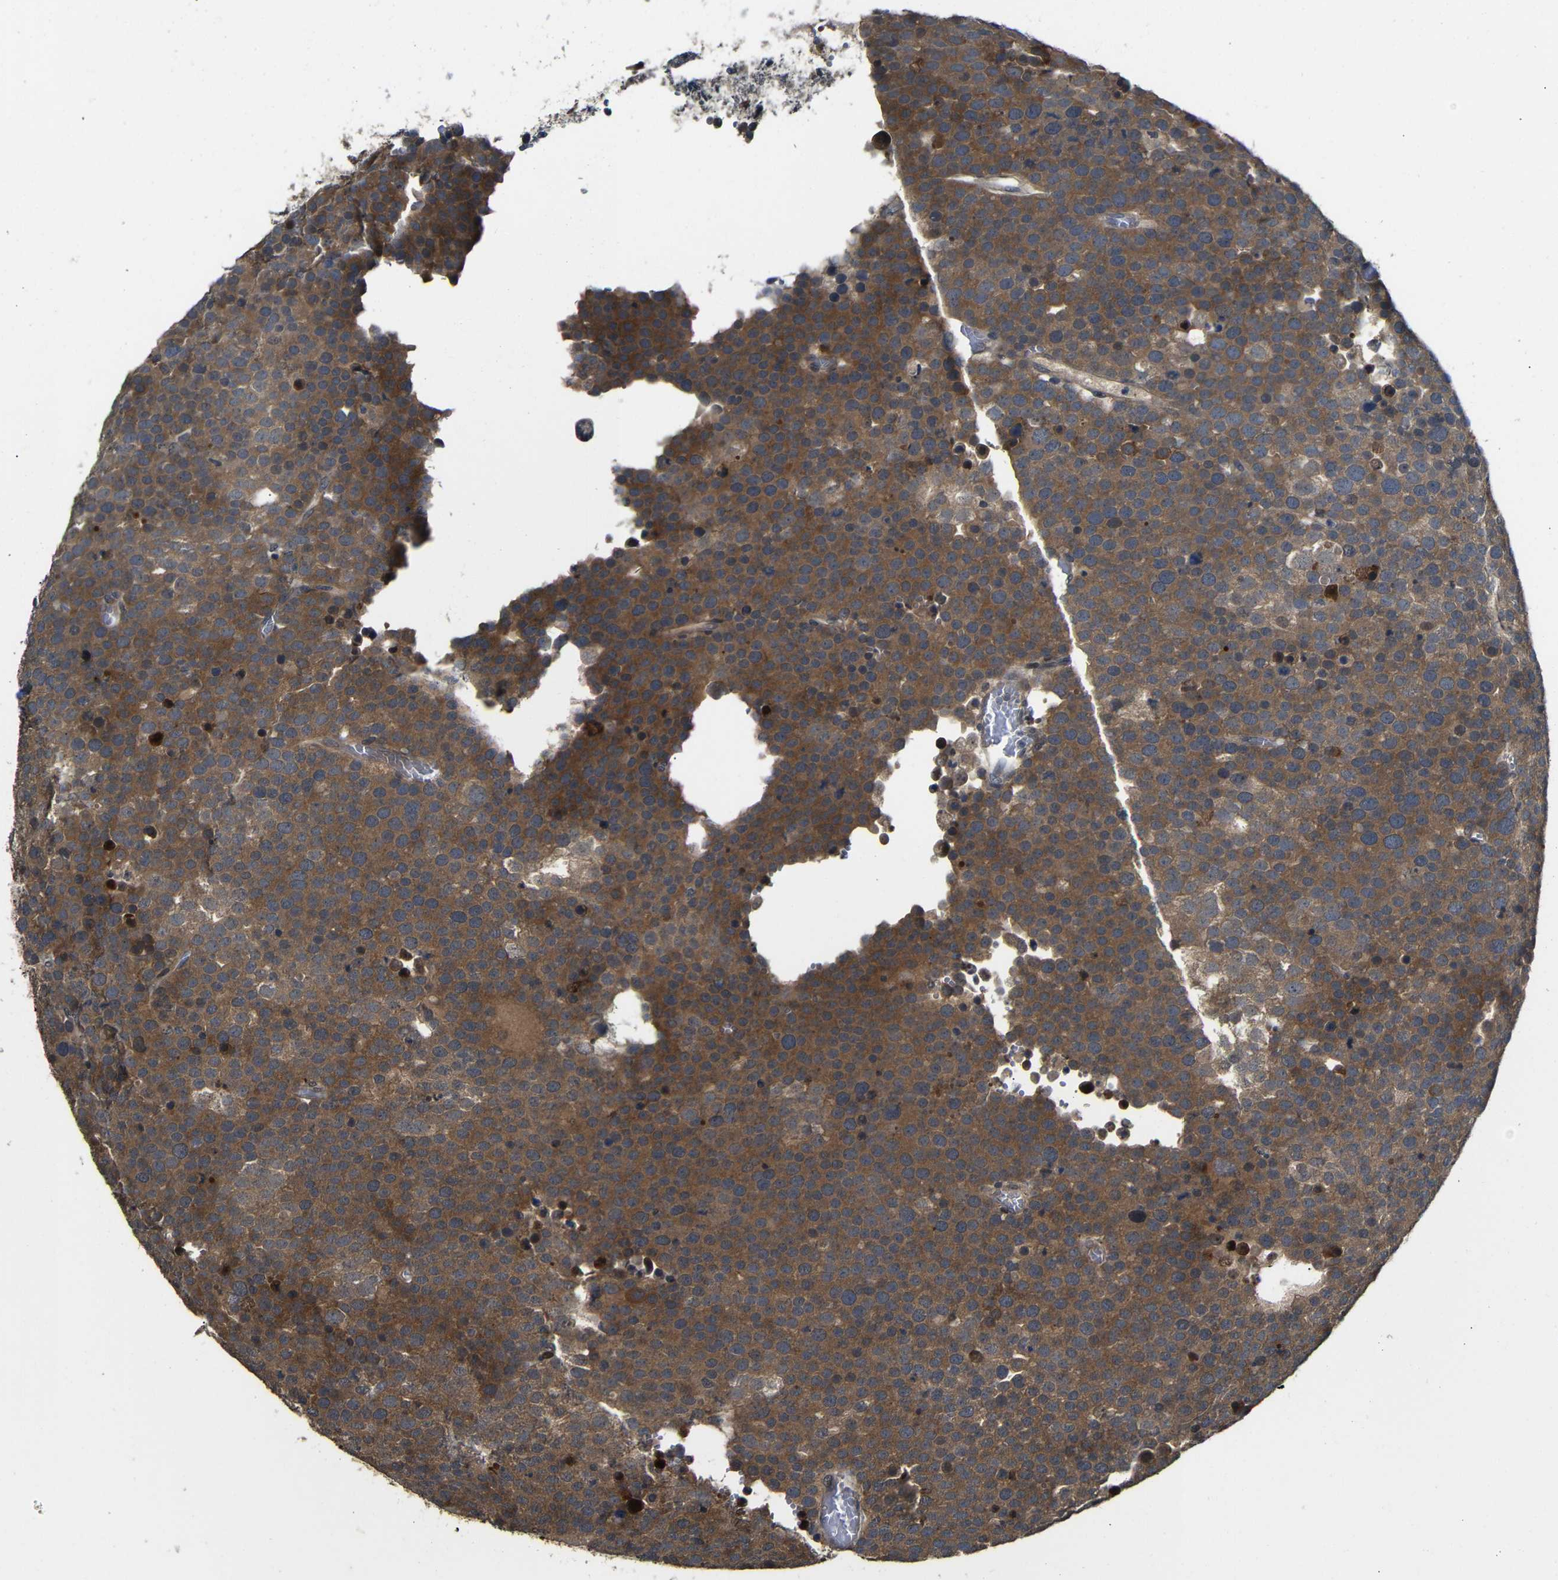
{"staining": {"intensity": "weak", "quantity": ">75%", "location": "cytoplasmic/membranous"}, "tissue": "testis cancer", "cell_type": "Tumor cells", "image_type": "cancer", "snomed": [{"axis": "morphology", "description": "Seminoma, NOS"}, {"axis": "topography", "description": "Testis"}], "caption": "Protein expression analysis of testis cancer reveals weak cytoplasmic/membranous expression in approximately >75% of tumor cells. The protein of interest is shown in brown color, while the nuclei are stained blue.", "gene": "ATG12", "patient": {"sex": "male", "age": 71}}